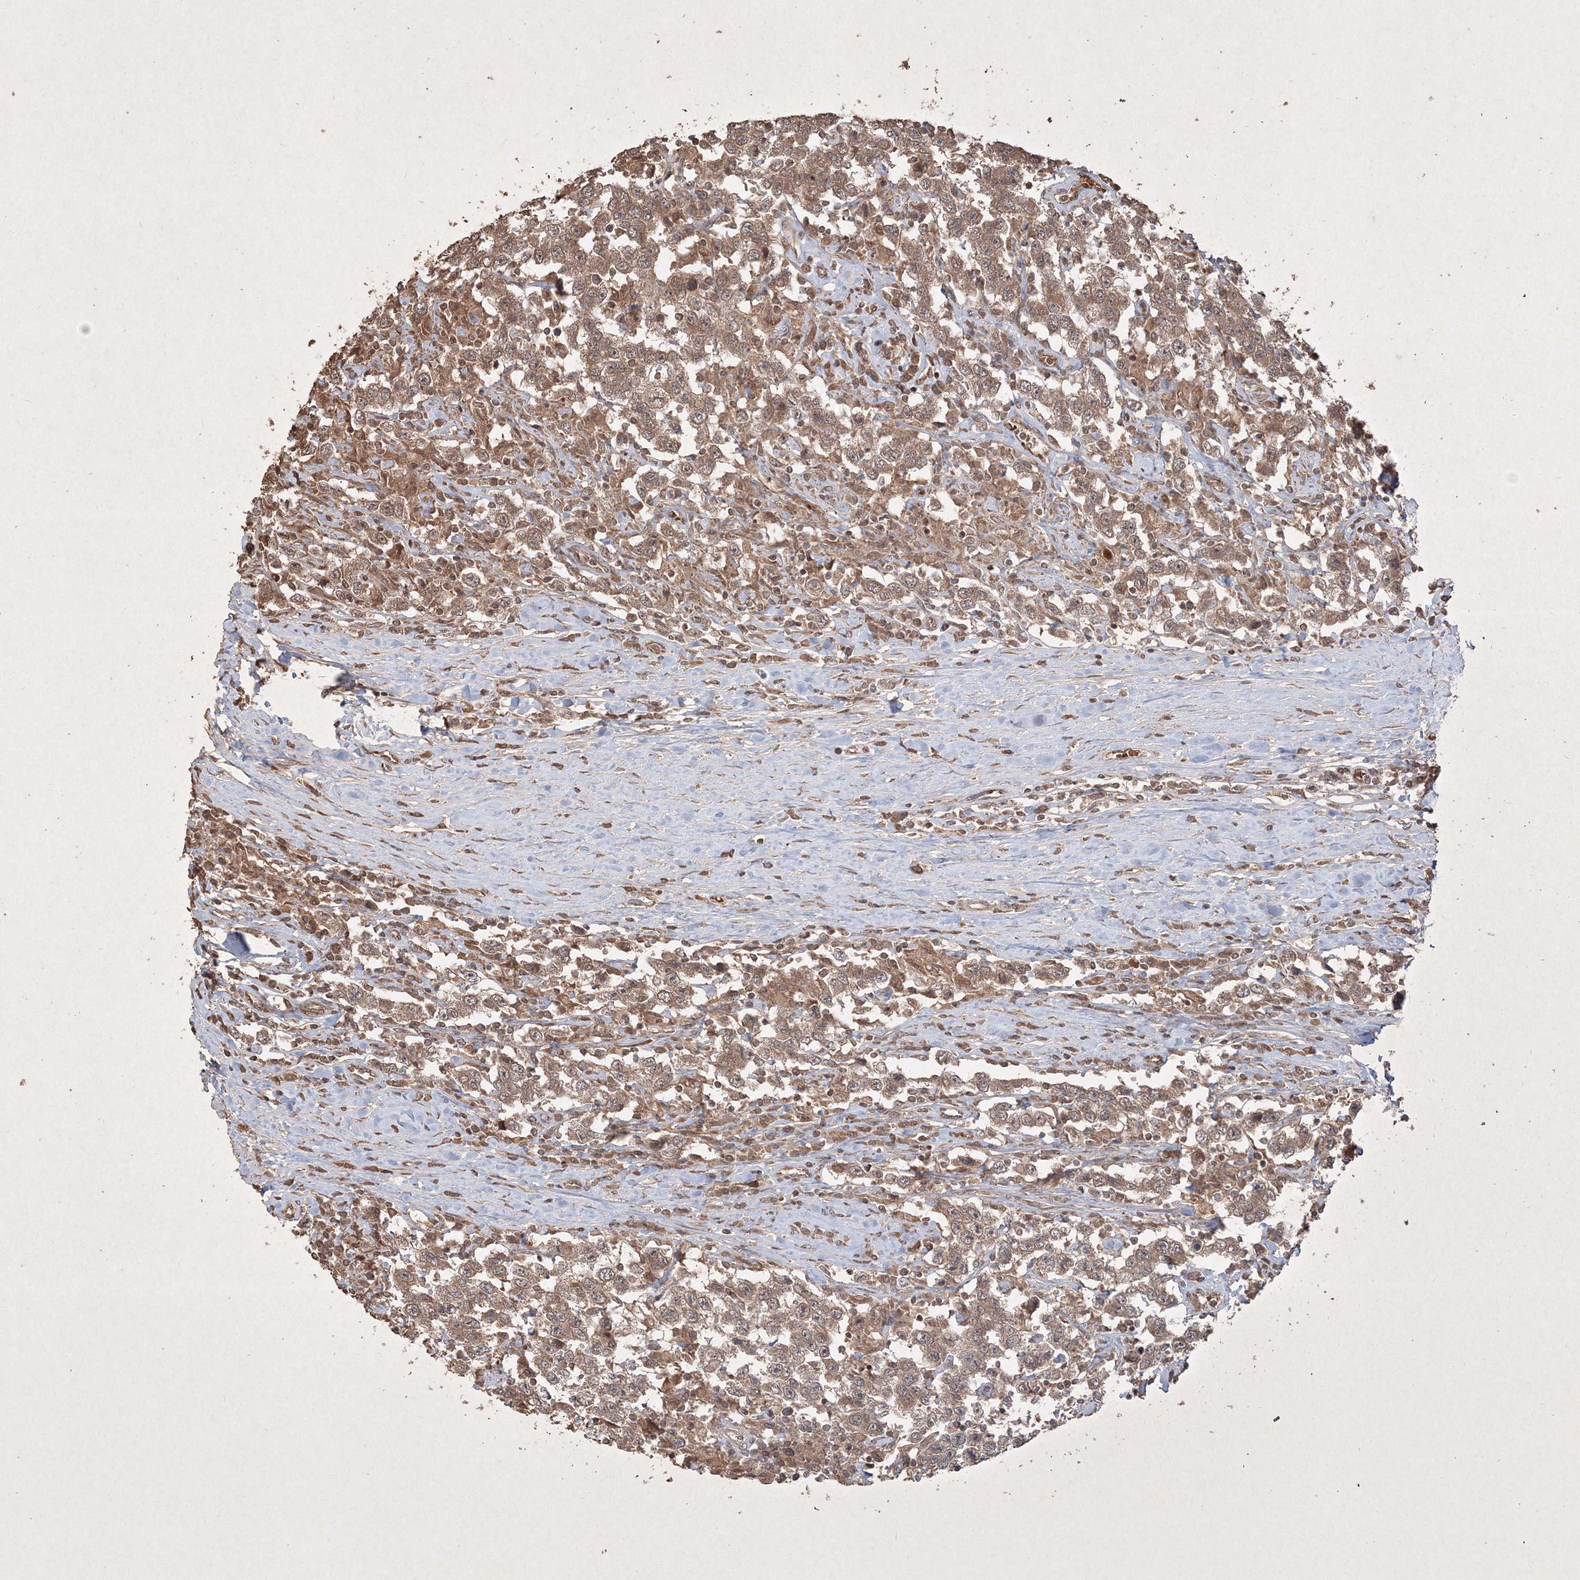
{"staining": {"intensity": "moderate", "quantity": ">75%", "location": "cytoplasmic/membranous"}, "tissue": "testis cancer", "cell_type": "Tumor cells", "image_type": "cancer", "snomed": [{"axis": "morphology", "description": "Seminoma, NOS"}, {"axis": "topography", "description": "Testis"}], "caption": "Protein staining by immunohistochemistry (IHC) shows moderate cytoplasmic/membranous expression in about >75% of tumor cells in testis cancer (seminoma). The protein of interest is stained brown, and the nuclei are stained in blue (DAB (3,3'-diaminobenzidine) IHC with brightfield microscopy, high magnification).", "gene": "PELI3", "patient": {"sex": "male", "age": 41}}